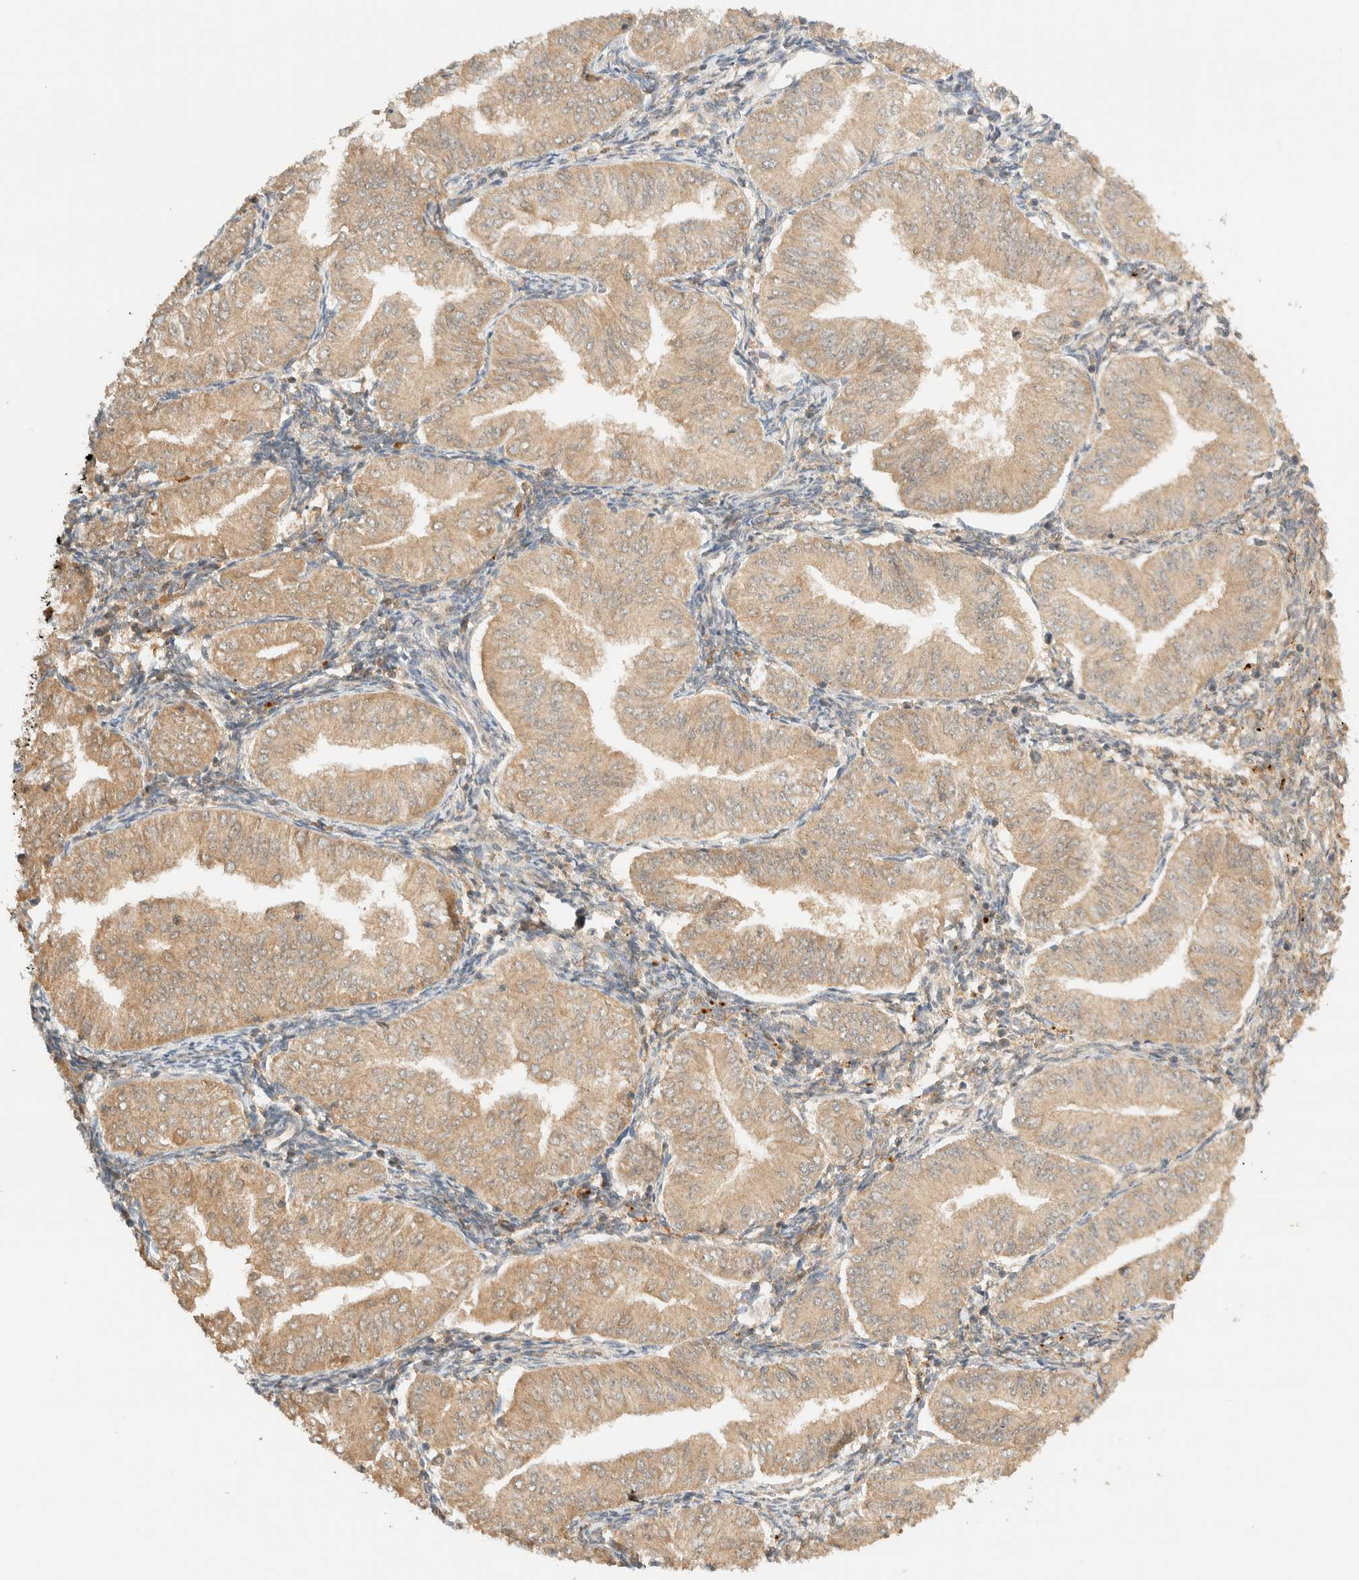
{"staining": {"intensity": "moderate", "quantity": ">75%", "location": "cytoplasmic/membranous"}, "tissue": "endometrial cancer", "cell_type": "Tumor cells", "image_type": "cancer", "snomed": [{"axis": "morphology", "description": "Normal tissue, NOS"}, {"axis": "morphology", "description": "Adenocarcinoma, NOS"}, {"axis": "topography", "description": "Endometrium"}], "caption": "Tumor cells demonstrate moderate cytoplasmic/membranous expression in about >75% of cells in adenocarcinoma (endometrial).", "gene": "ZBTB34", "patient": {"sex": "female", "age": 53}}